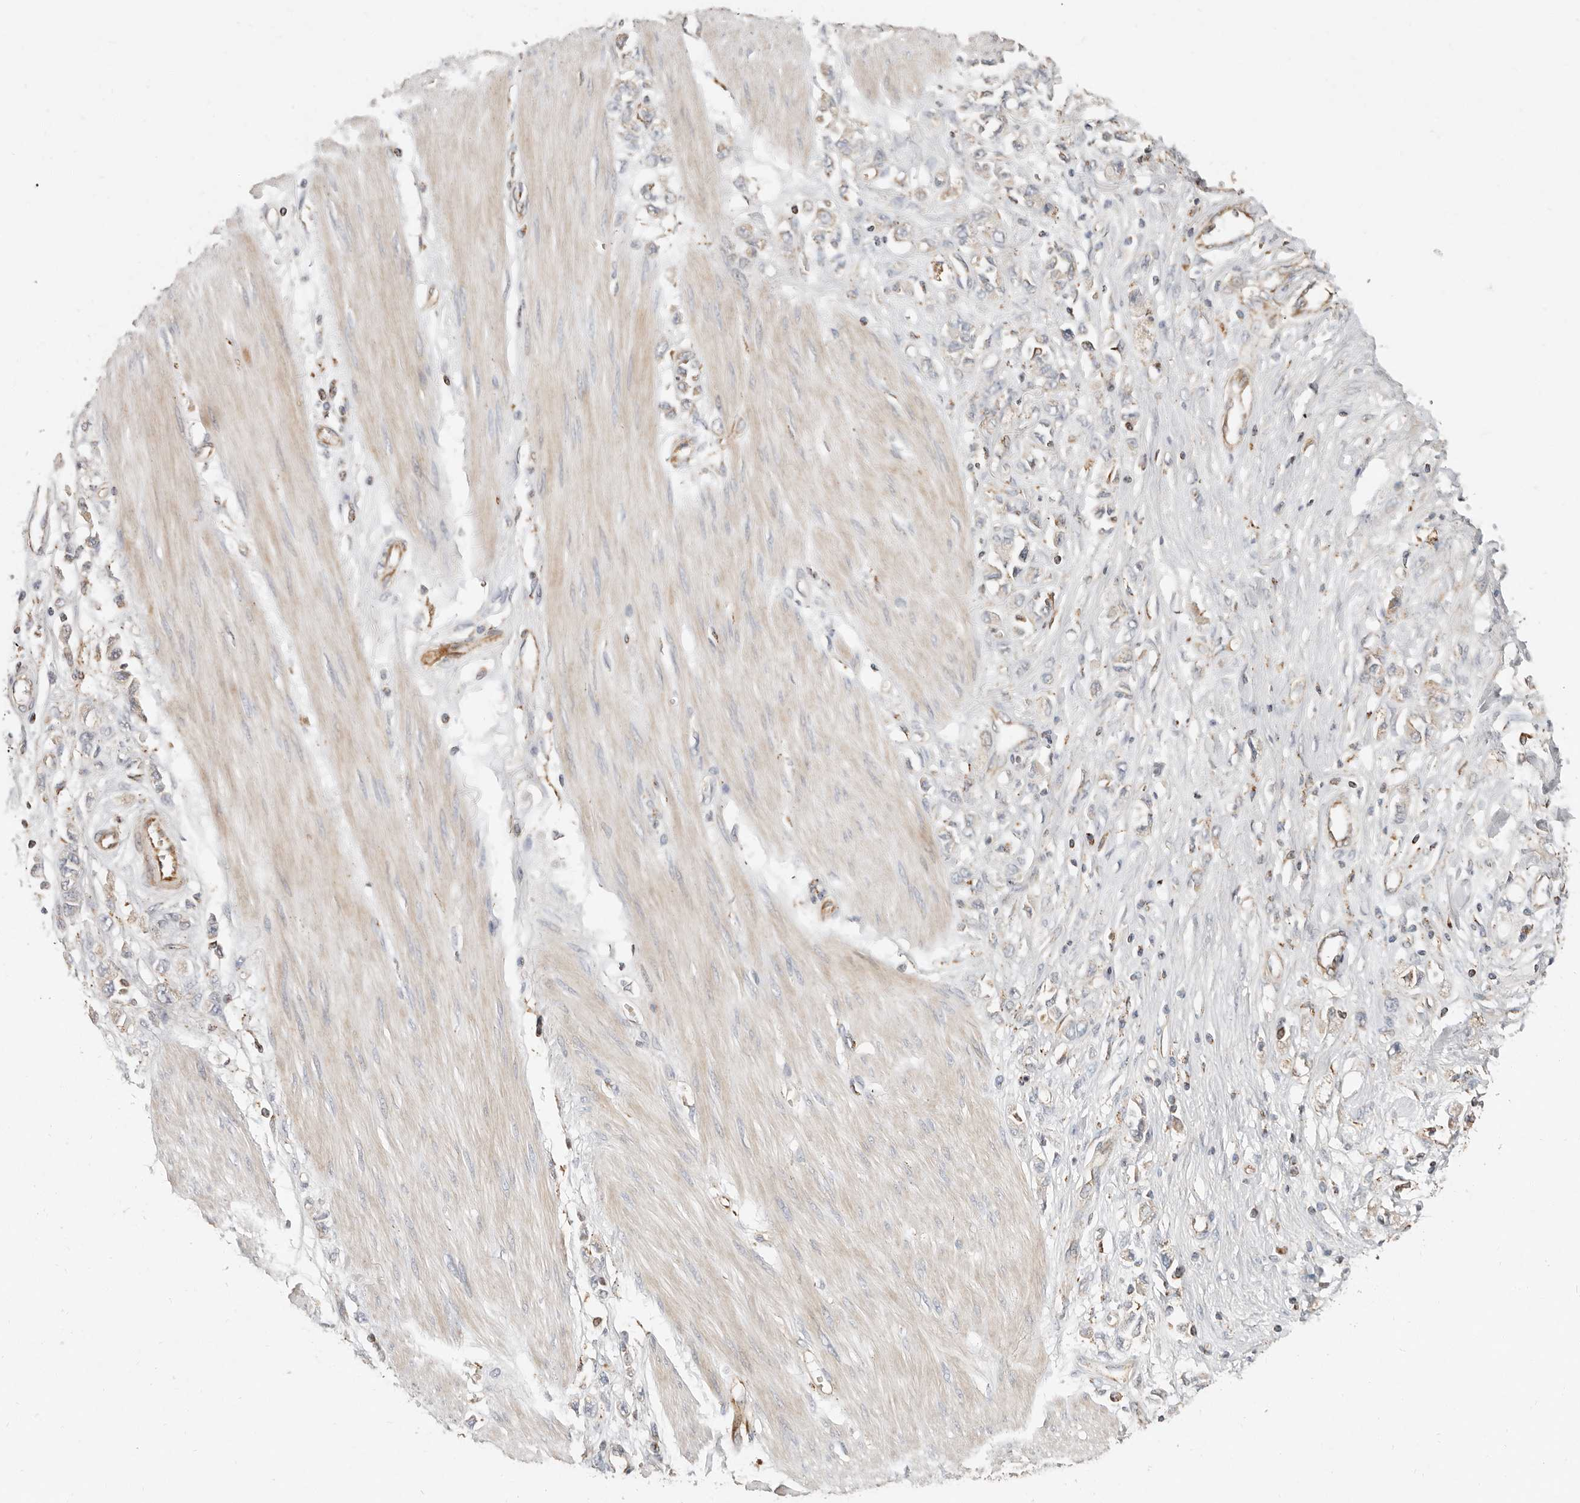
{"staining": {"intensity": "weak", "quantity": "<25%", "location": "cytoplasmic/membranous"}, "tissue": "stomach cancer", "cell_type": "Tumor cells", "image_type": "cancer", "snomed": [{"axis": "morphology", "description": "Adenocarcinoma, NOS"}, {"axis": "topography", "description": "Stomach"}], "caption": "Immunohistochemistry (IHC) photomicrograph of human stomach adenocarcinoma stained for a protein (brown), which shows no expression in tumor cells. (DAB (3,3'-diaminobenzidine) immunohistochemistry, high magnification).", "gene": "ARHGEF10L", "patient": {"sex": "female", "age": 76}}